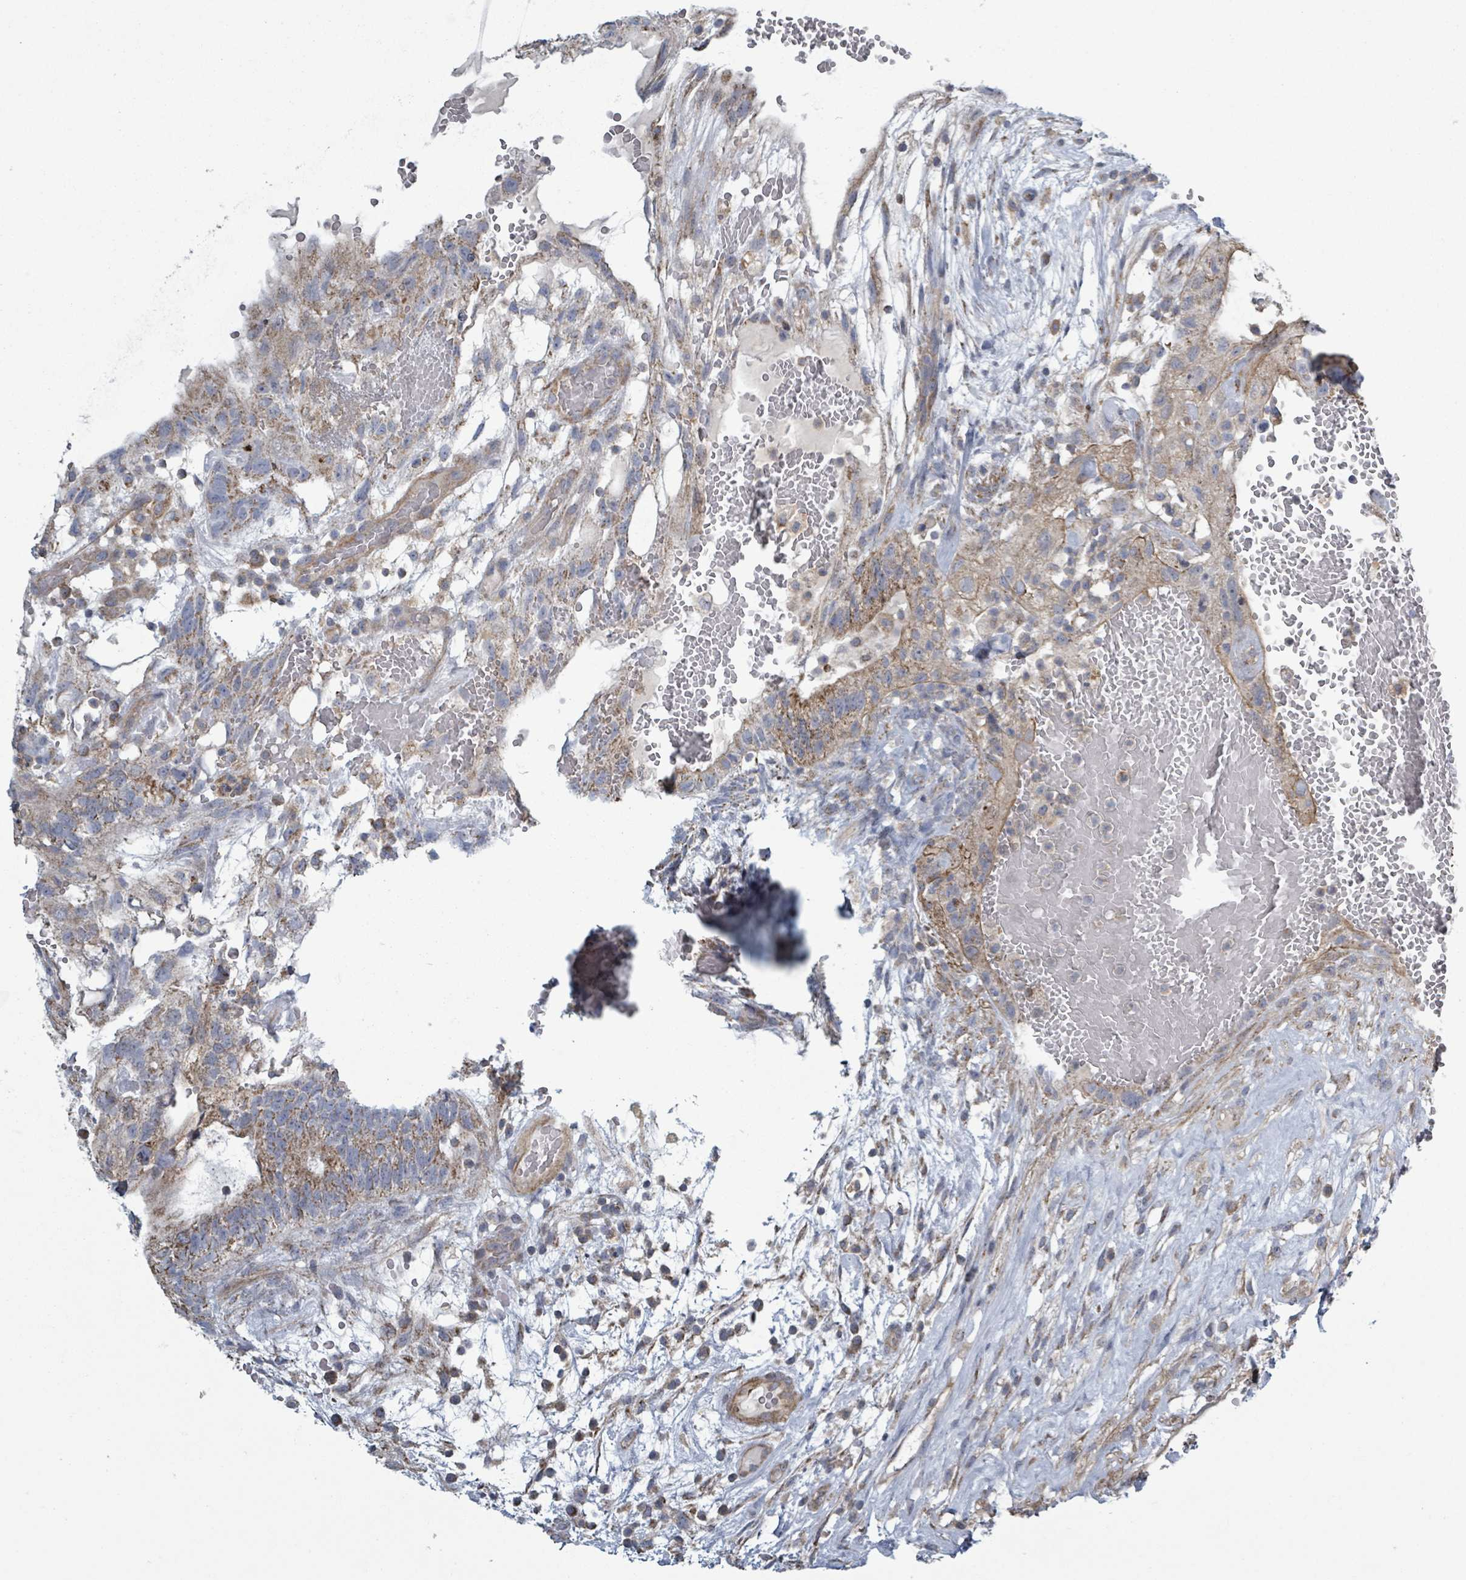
{"staining": {"intensity": "moderate", "quantity": "25%-75%", "location": "cytoplasmic/membranous"}, "tissue": "testis cancer", "cell_type": "Tumor cells", "image_type": "cancer", "snomed": [{"axis": "morphology", "description": "Normal tissue, NOS"}, {"axis": "morphology", "description": "Carcinoma, Embryonal, NOS"}, {"axis": "topography", "description": "Testis"}], "caption": "This is an image of immunohistochemistry (IHC) staining of testis cancer, which shows moderate positivity in the cytoplasmic/membranous of tumor cells.", "gene": "ADCK1", "patient": {"sex": "male", "age": 32}}